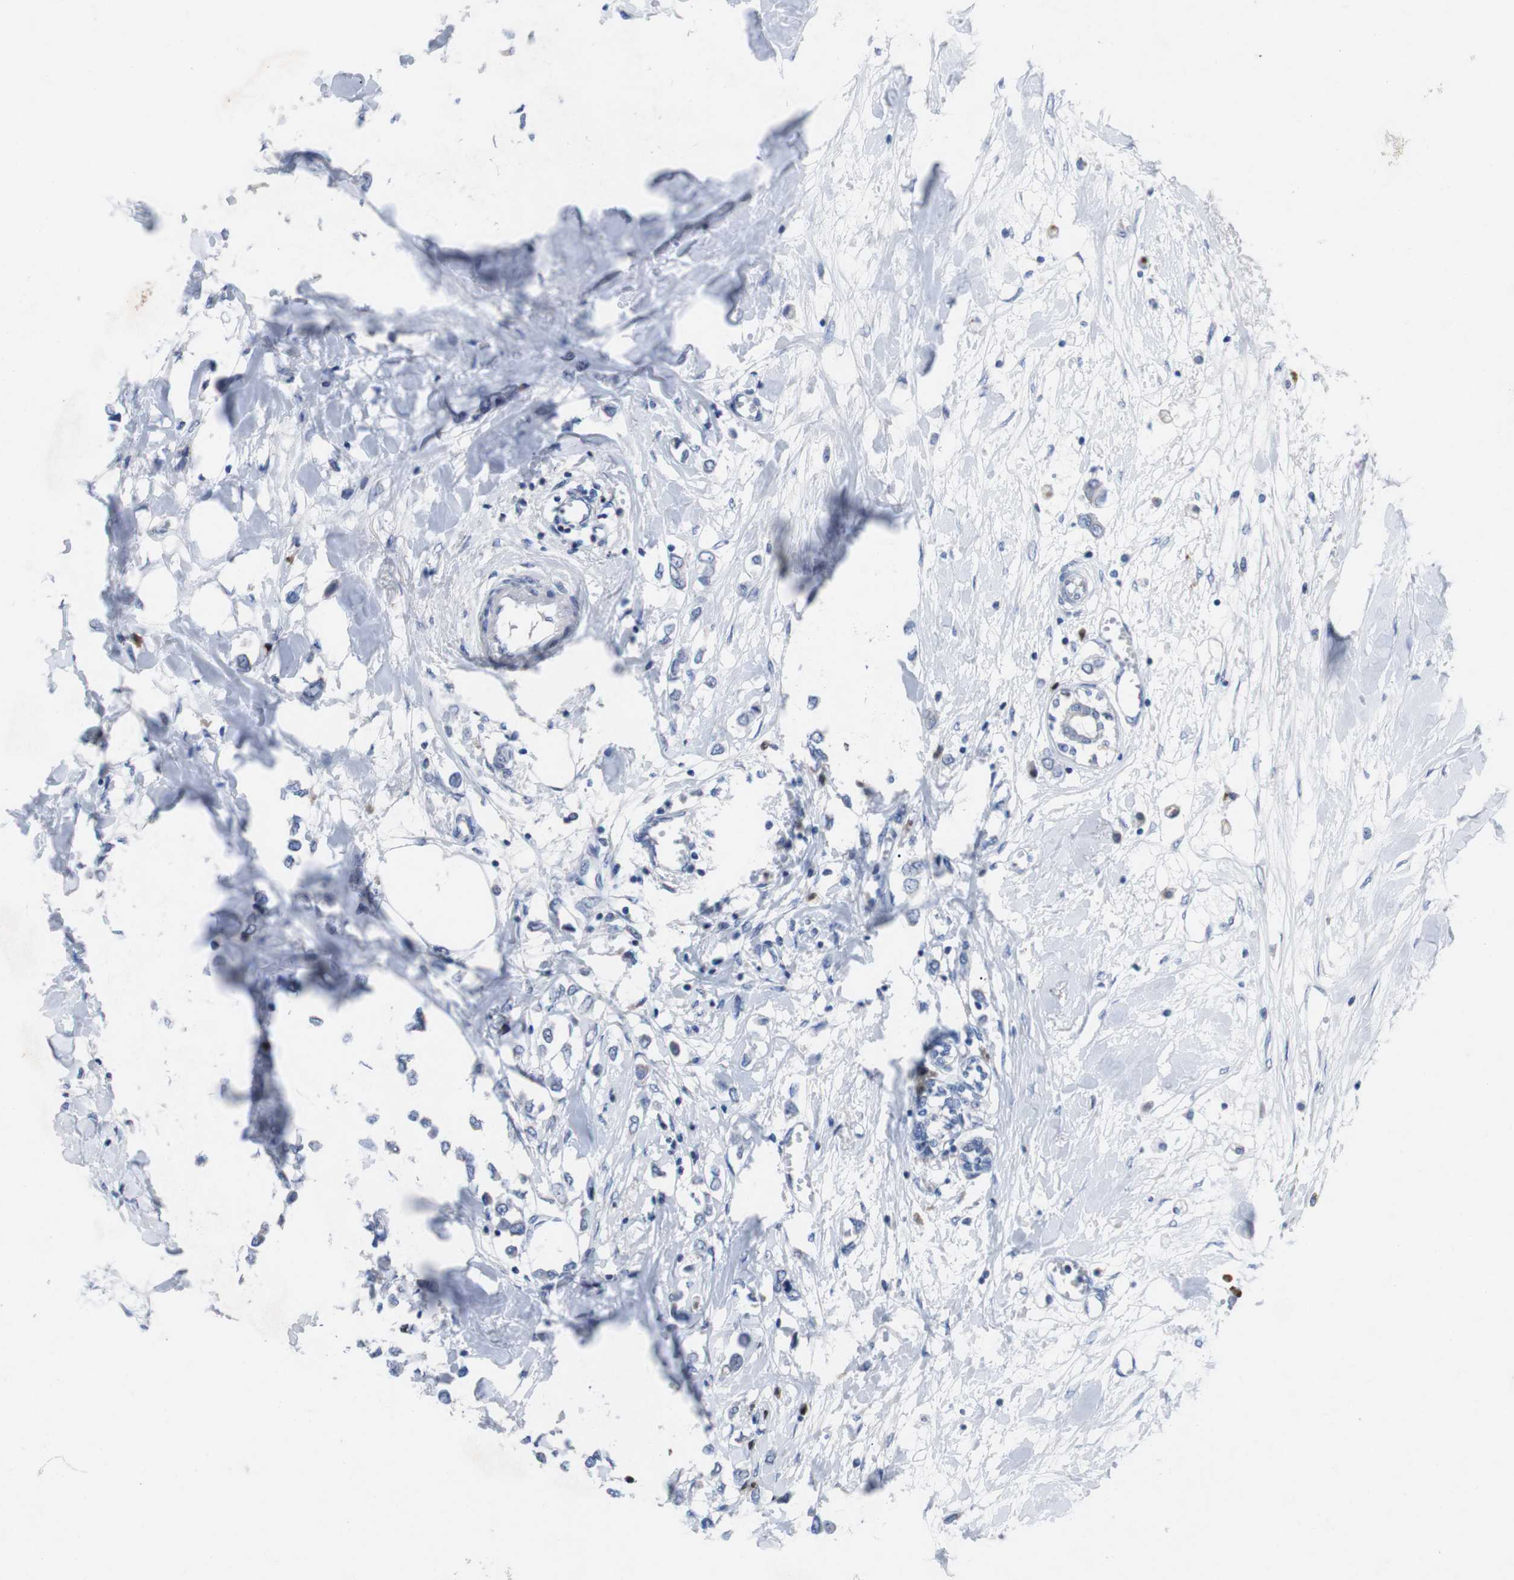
{"staining": {"intensity": "negative", "quantity": "none", "location": "none"}, "tissue": "breast cancer", "cell_type": "Tumor cells", "image_type": "cancer", "snomed": [{"axis": "morphology", "description": "Lobular carcinoma"}, {"axis": "topography", "description": "Breast"}], "caption": "There is no significant expression in tumor cells of lobular carcinoma (breast).", "gene": "IRF4", "patient": {"sex": "female", "age": 51}}